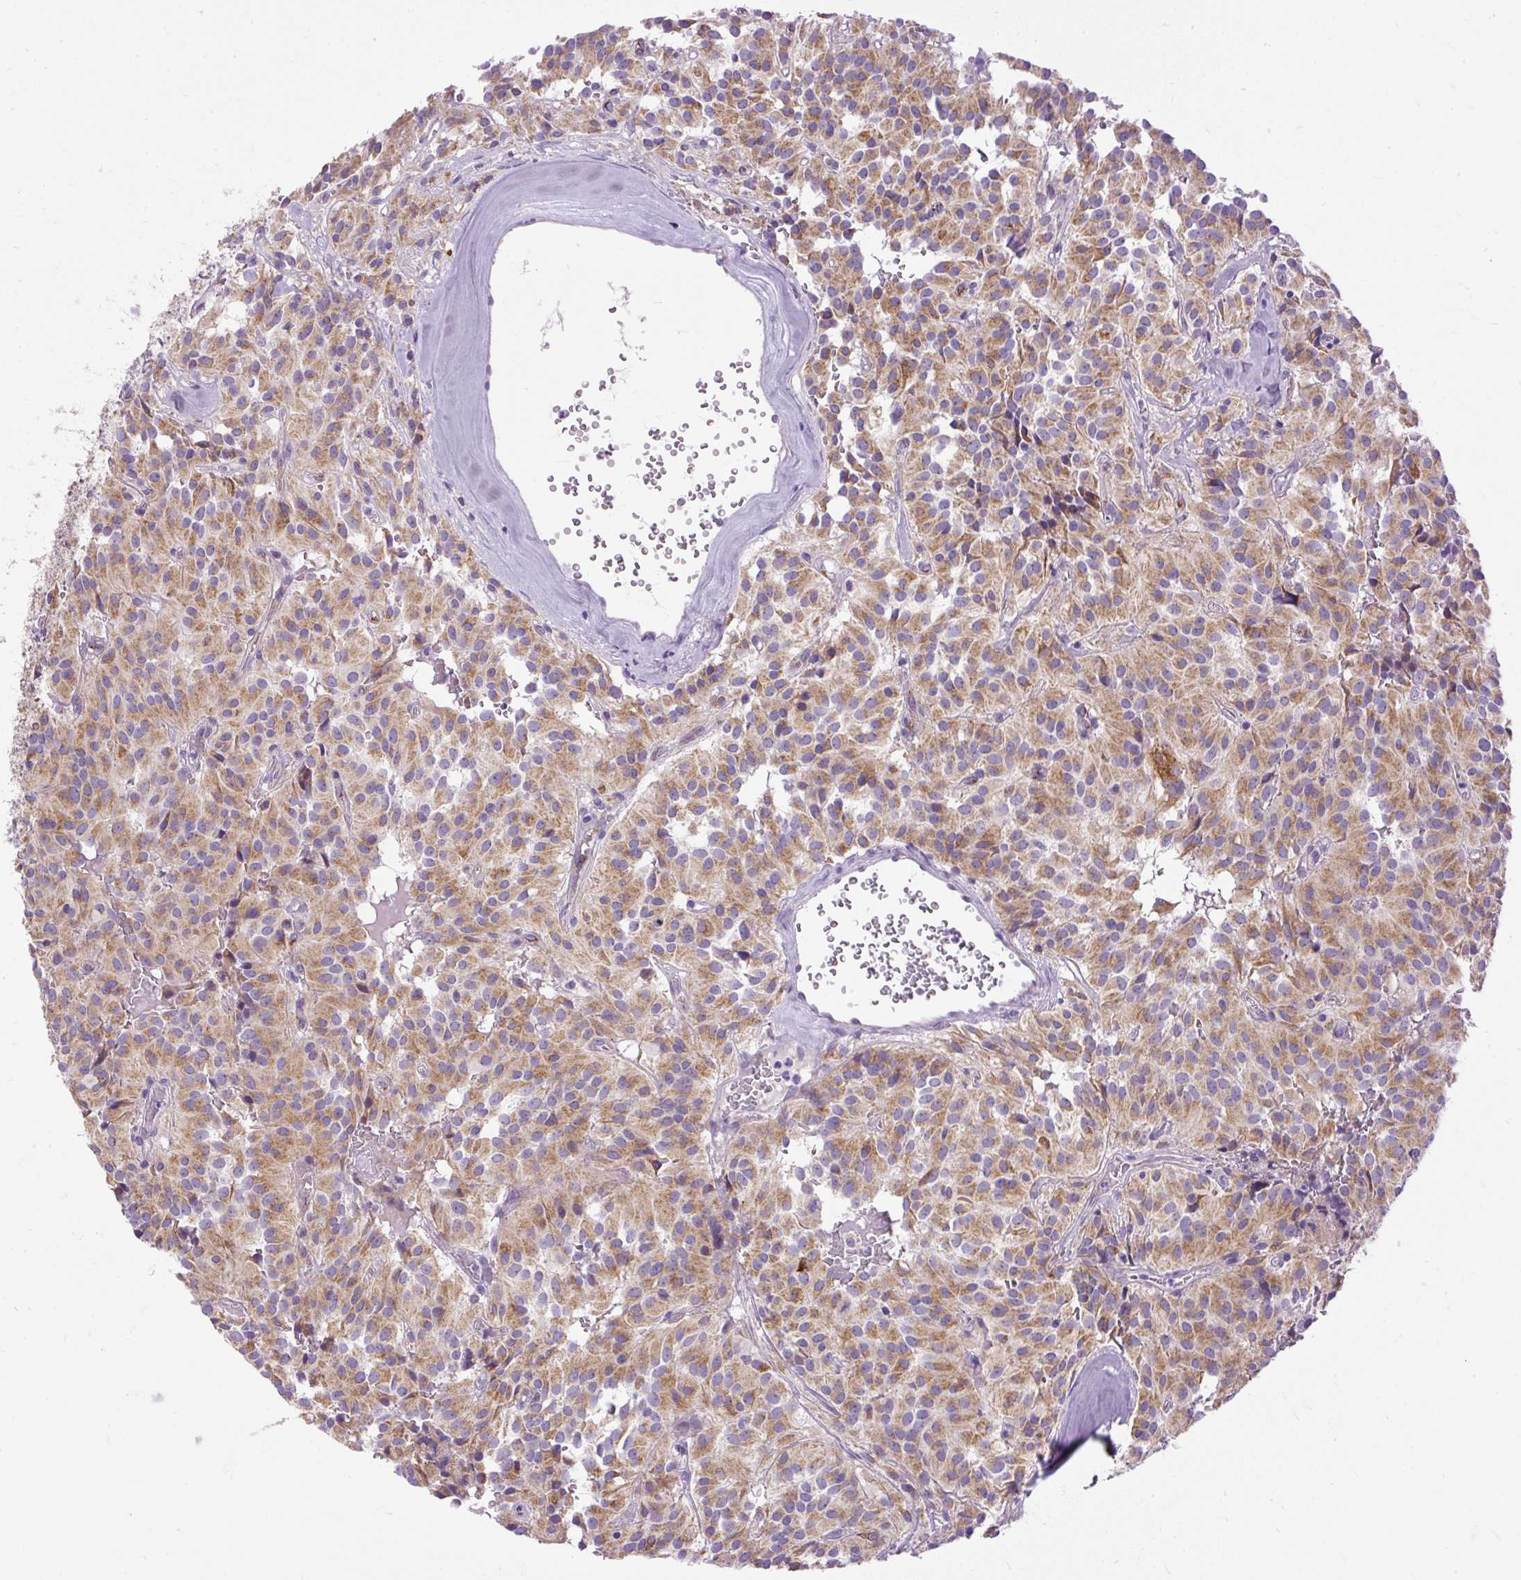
{"staining": {"intensity": "moderate", "quantity": ">75%", "location": "cytoplasmic/membranous"}, "tissue": "glioma", "cell_type": "Tumor cells", "image_type": "cancer", "snomed": [{"axis": "morphology", "description": "Glioma, malignant, Low grade"}, {"axis": "topography", "description": "Brain"}], "caption": "Low-grade glioma (malignant) was stained to show a protein in brown. There is medium levels of moderate cytoplasmic/membranous staining in approximately >75% of tumor cells.", "gene": "SYBU", "patient": {"sex": "male", "age": 42}}